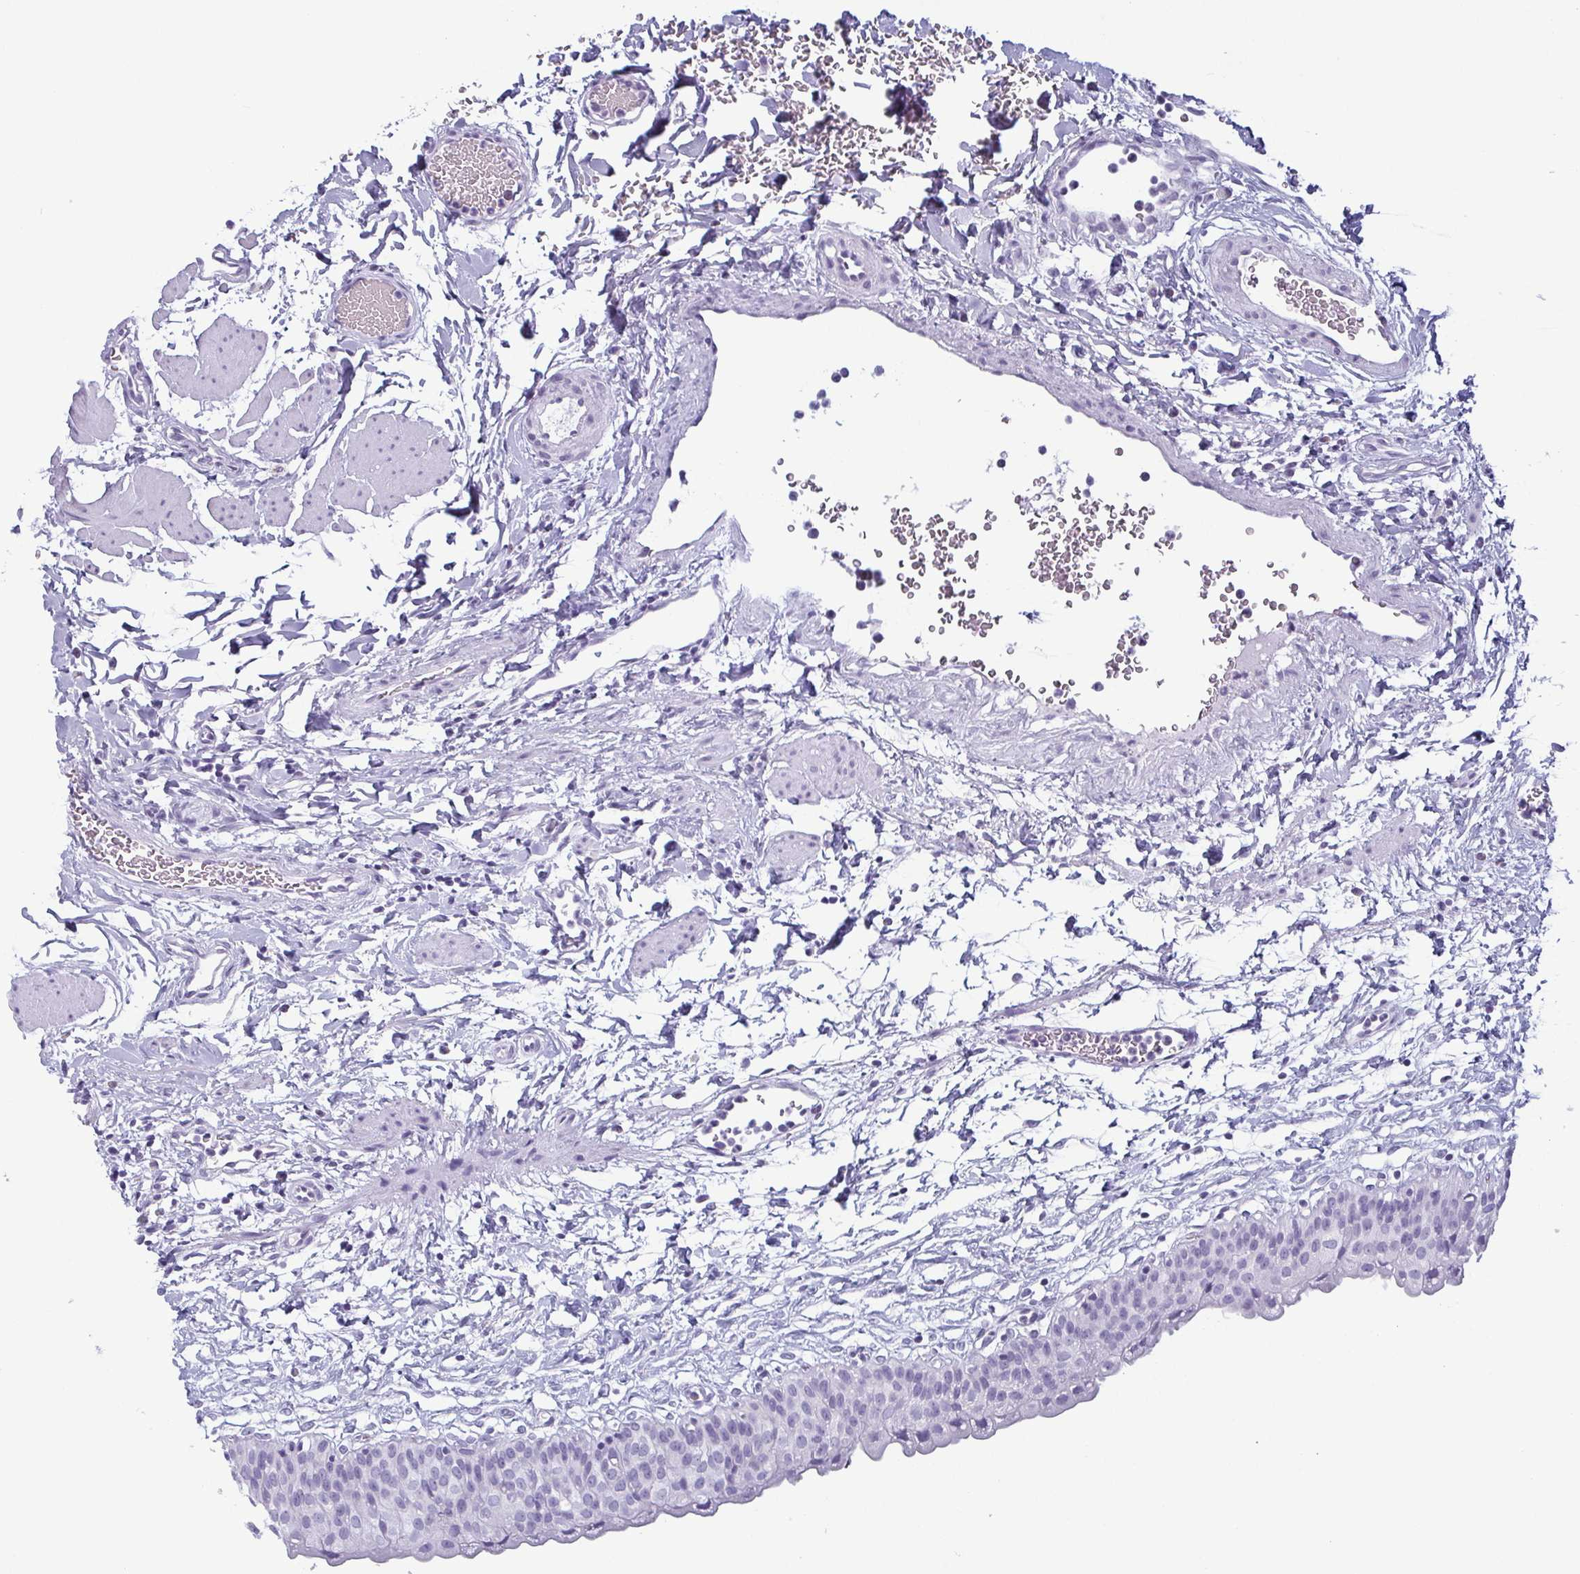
{"staining": {"intensity": "negative", "quantity": "none", "location": "none"}, "tissue": "urinary bladder", "cell_type": "Urothelial cells", "image_type": "normal", "snomed": [{"axis": "morphology", "description": "Normal tissue, NOS"}, {"axis": "topography", "description": "Urinary bladder"}], "caption": "Photomicrograph shows no significant protein staining in urothelial cells of benign urinary bladder. (DAB (3,3'-diaminobenzidine) immunohistochemistry, high magnification).", "gene": "KRT78", "patient": {"sex": "male", "age": 55}}